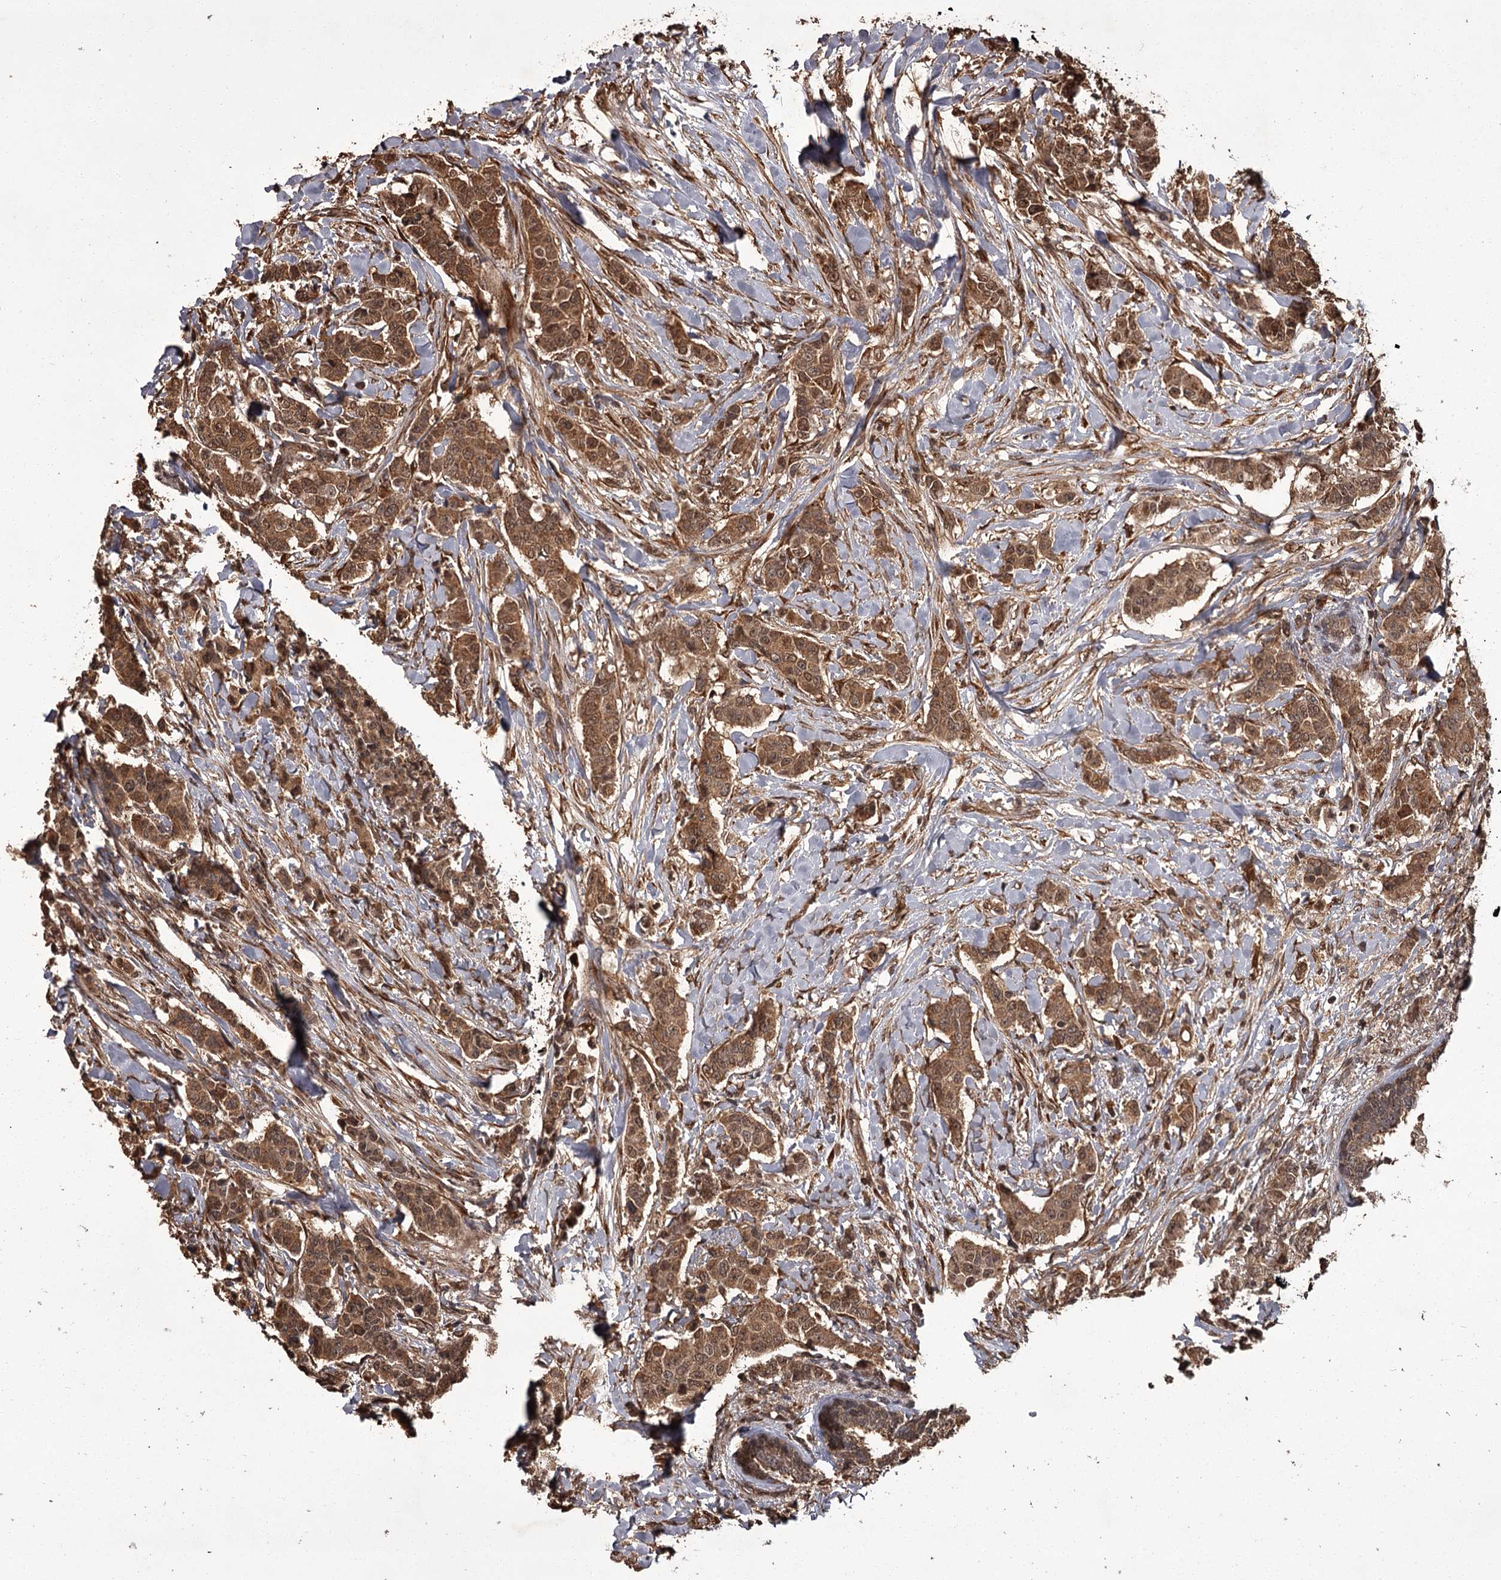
{"staining": {"intensity": "moderate", "quantity": ">75%", "location": "cytoplasmic/membranous,nuclear"}, "tissue": "breast cancer", "cell_type": "Tumor cells", "image_type": "cancer", "snomed": [{"axis": "morphology", "description": "Duct carcinoma"}, {"axis": "topography", "description": "Breast"}], "caption": "Tumor cells exhibit medium levels of moderate cytoplasmic/membranous and nuclear expression in about >75% of cells in human breast cancer.", "gene": "NPRL2", "patient": {"sex": "female", "age": 40}}